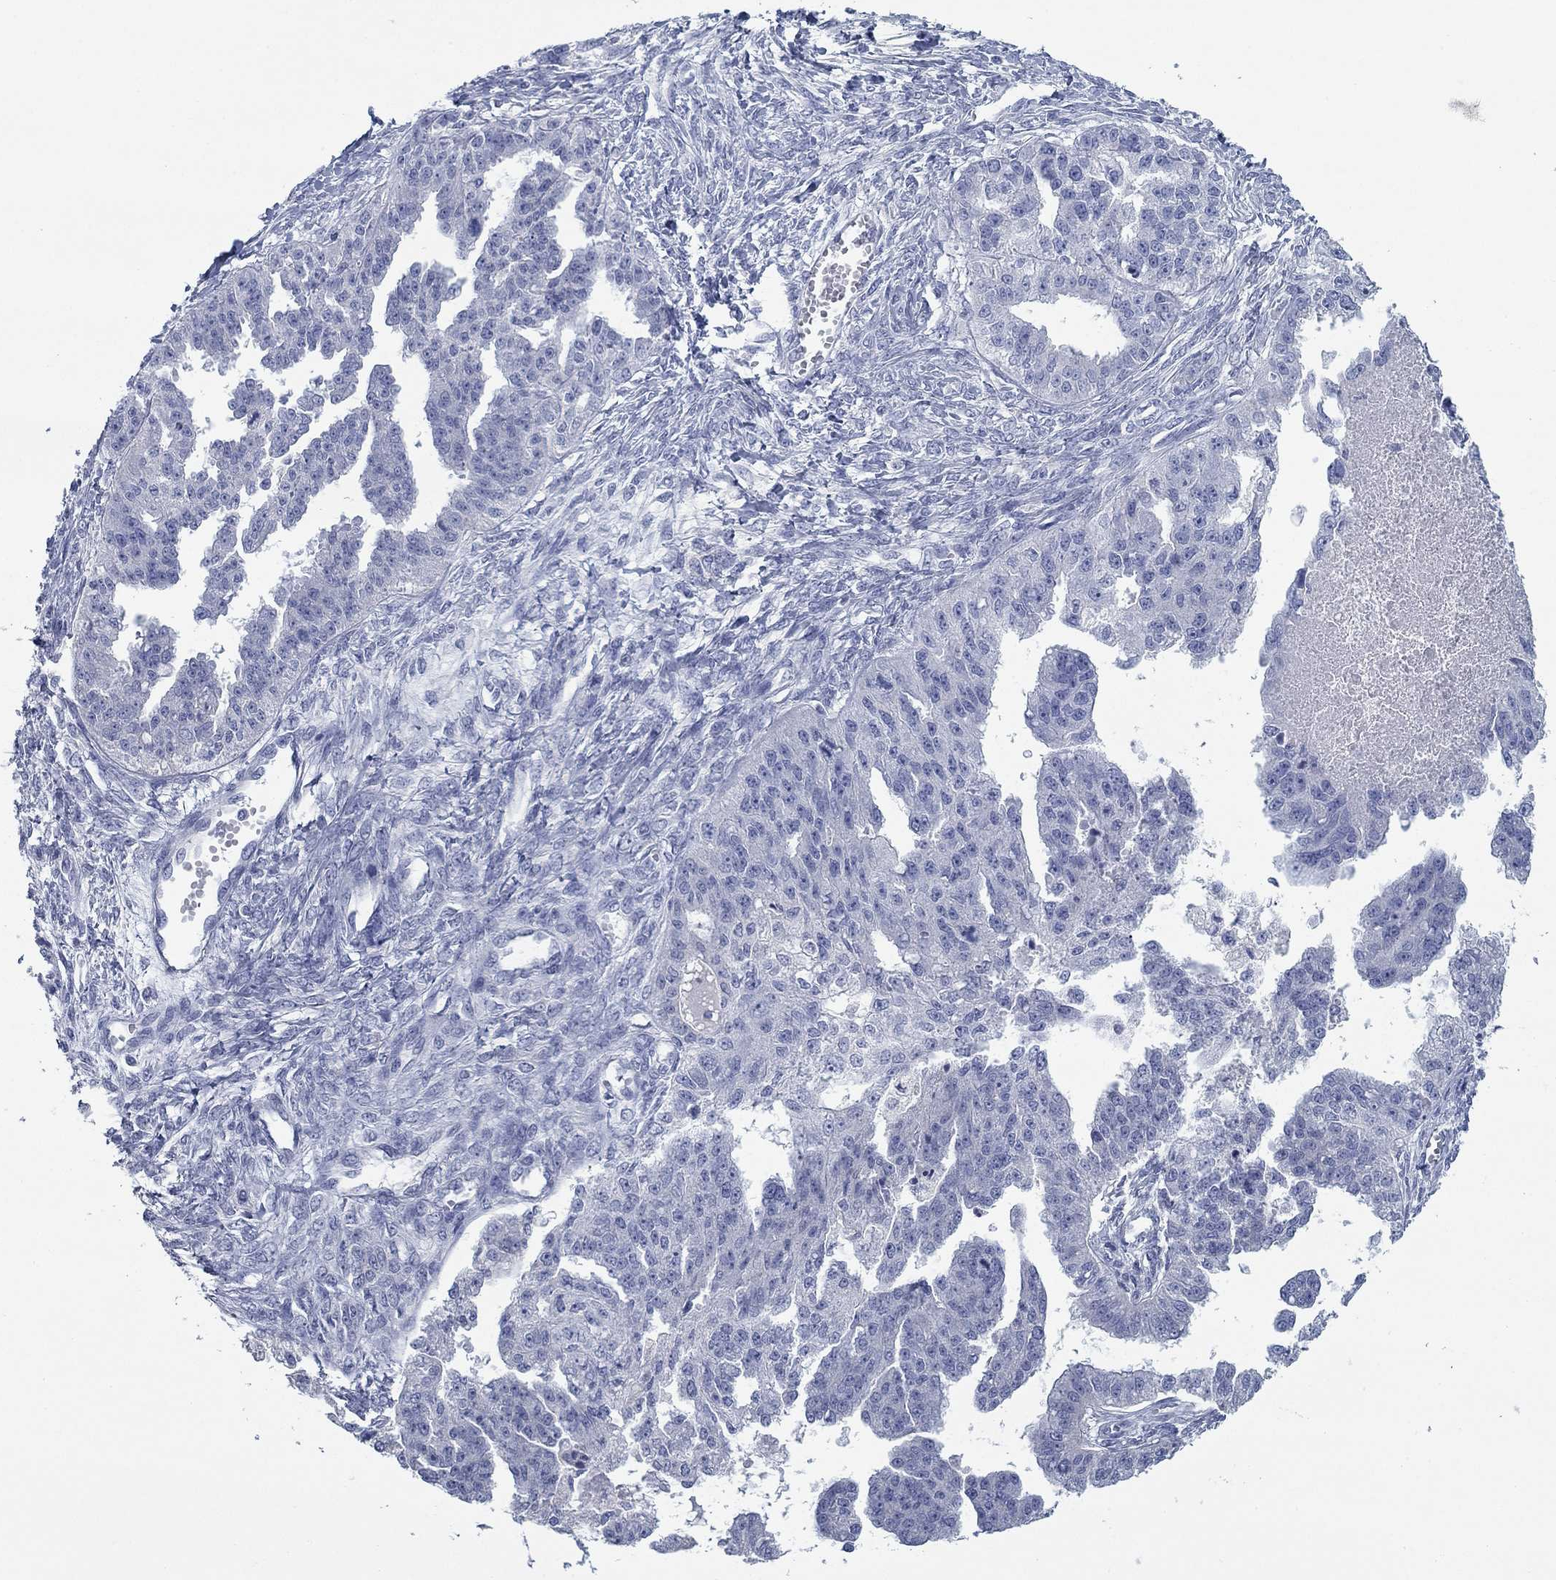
{"staining": {"intensity": "negative", "quantity": "none", "location": "none"}, "tissue": "ovarian cancer", "cell_type": "Tumor cells", "image_type": "cancer", "snomed": [{"axis": "morphology", "description": "Cystadenocarcinoma, serous, NOS"}, {"axis": "topography", "description": "Ovary"}], "caption": "Immunohistochemistry of ovarian serous cystadenocarcinoma exhibits no staining in tumor cells.", "gene": "APOC3", "patient": {"sex": "female", "age": 58}}